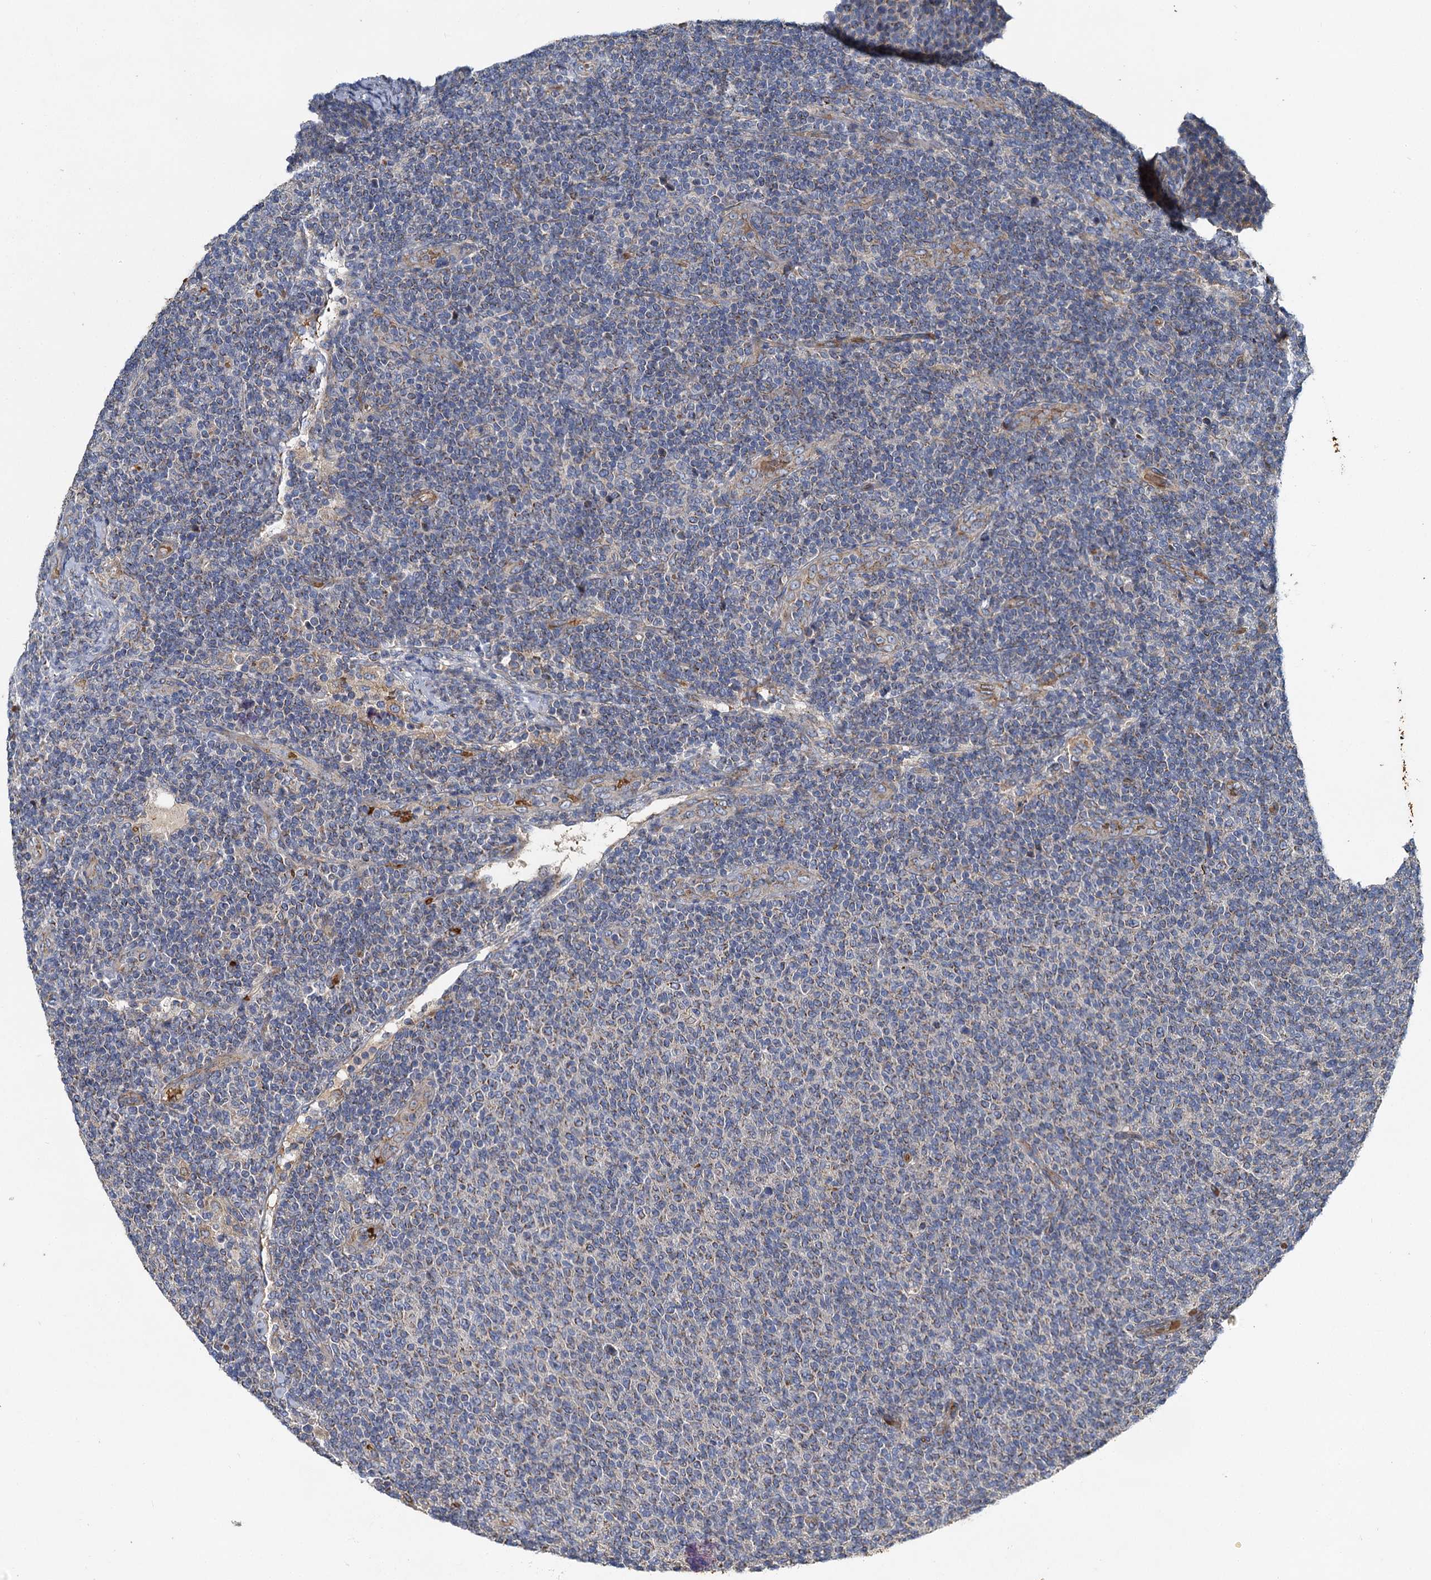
{"staining": {"intensity": "weak", "quantity": "<25%", "location": "cytoplasmic/membranous"}, "tissue": "lymphoma", "cell_type": "Tumor cells", "image_type": "cancer", "snomed": [{"axis": "morphology", "description": "Malignant lymphoma, non-Hodgkin's type, Low grade"}, {"axis": "topography", "description": "Lymph node"}], "caption": "Immunohistochemistry histopathology image of malignant lymphoma, non-Hodgkin's type (low-grade) stained for a protein (brown), which reveals no positivity in tumor cells.", "gene": "BCS1L", "patient": {"sex": "male", "age": 66}}